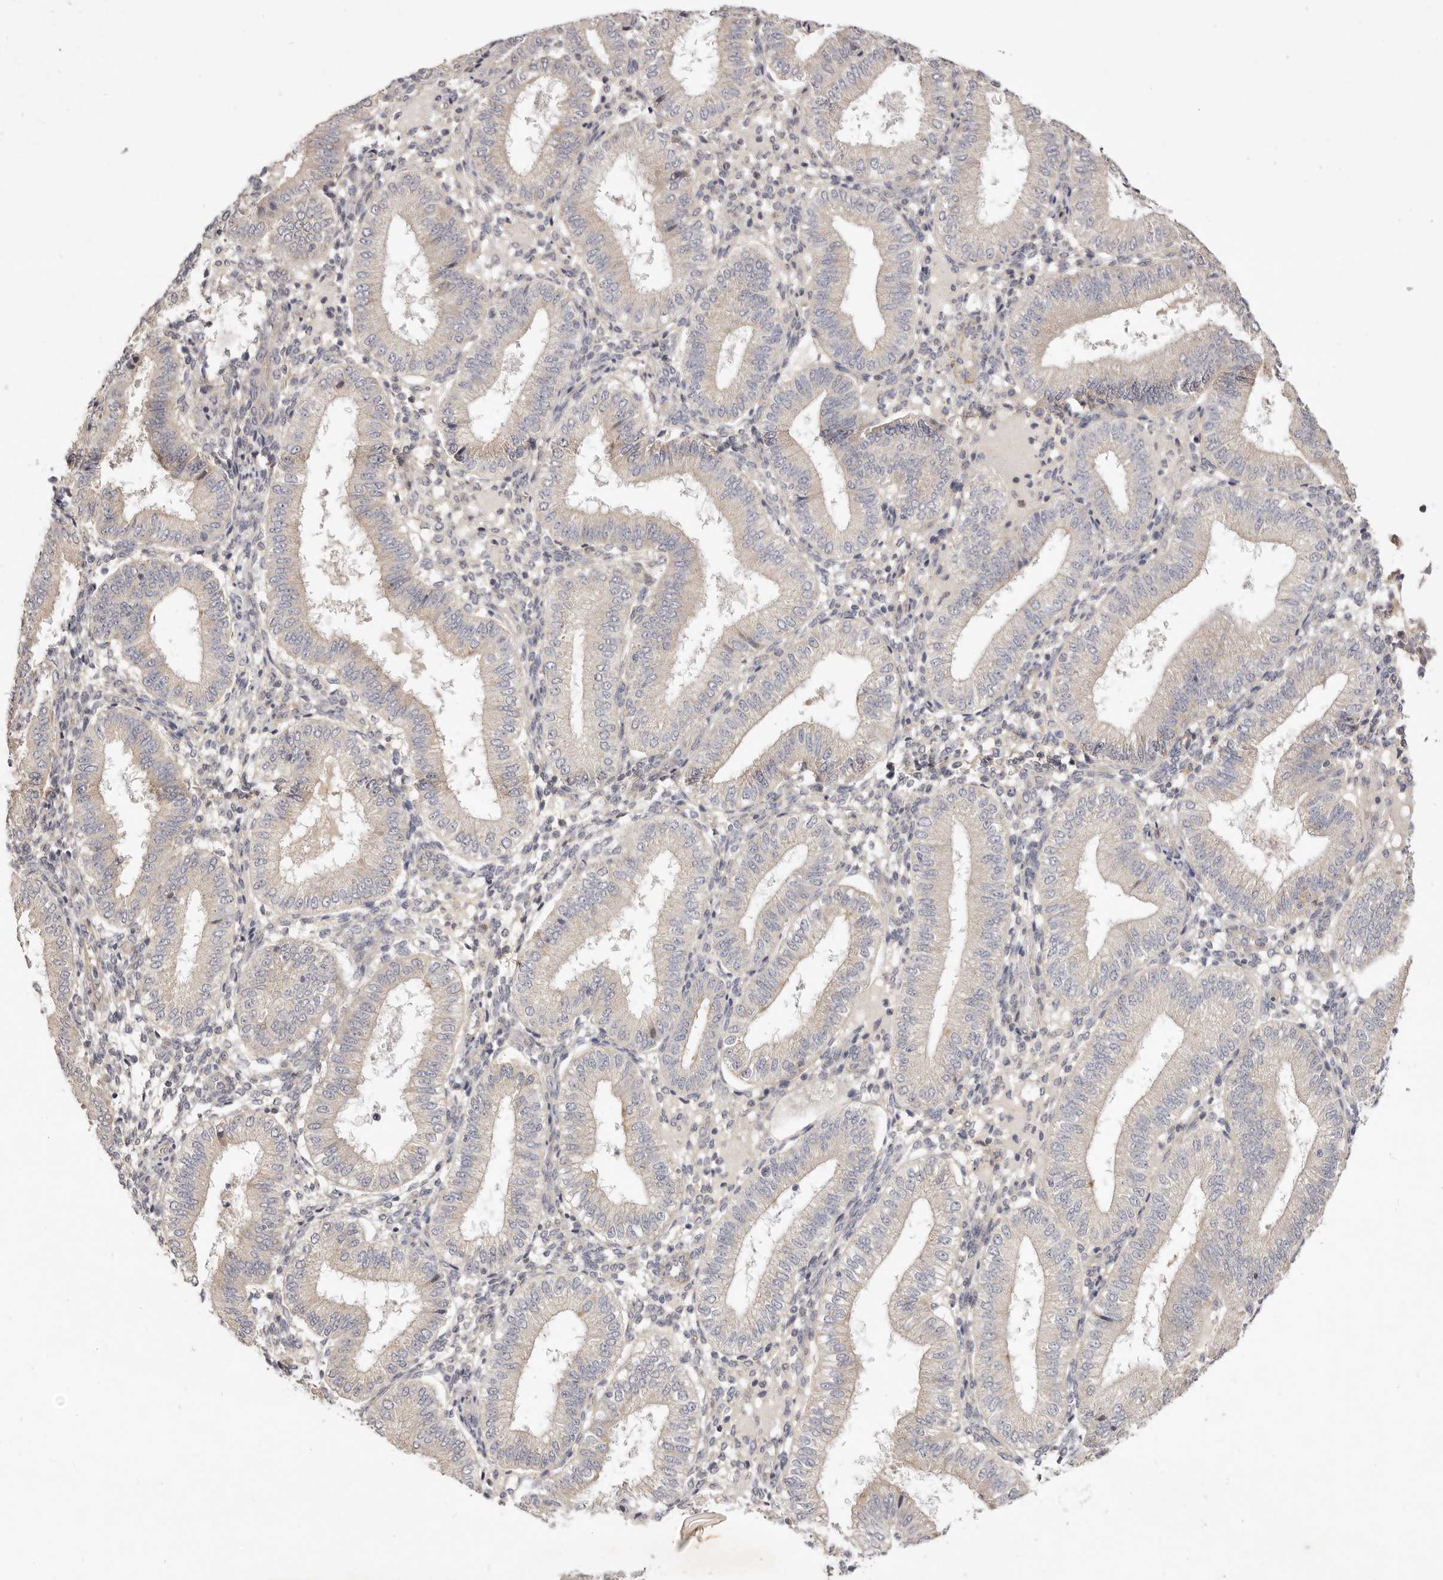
{"staining": {"intensity": "negative", "quantity": "none", "location": "none"}, "tissue": "endometrium", "cell_type": "Cells in endometrial stroma", "image_type": "normal", "snomed": [{"axis": "morphology", "description": "Normal tissue, NOS"}, {"axis": "topography", "description": "Endometrium"}], "caption": "Normal endometrium was stained to show a protein in brown. There is no significant staining in cells in endometrial stroma.", "gene": "ADAMTS9", "patient": {"sex": "female", "age": 39}}